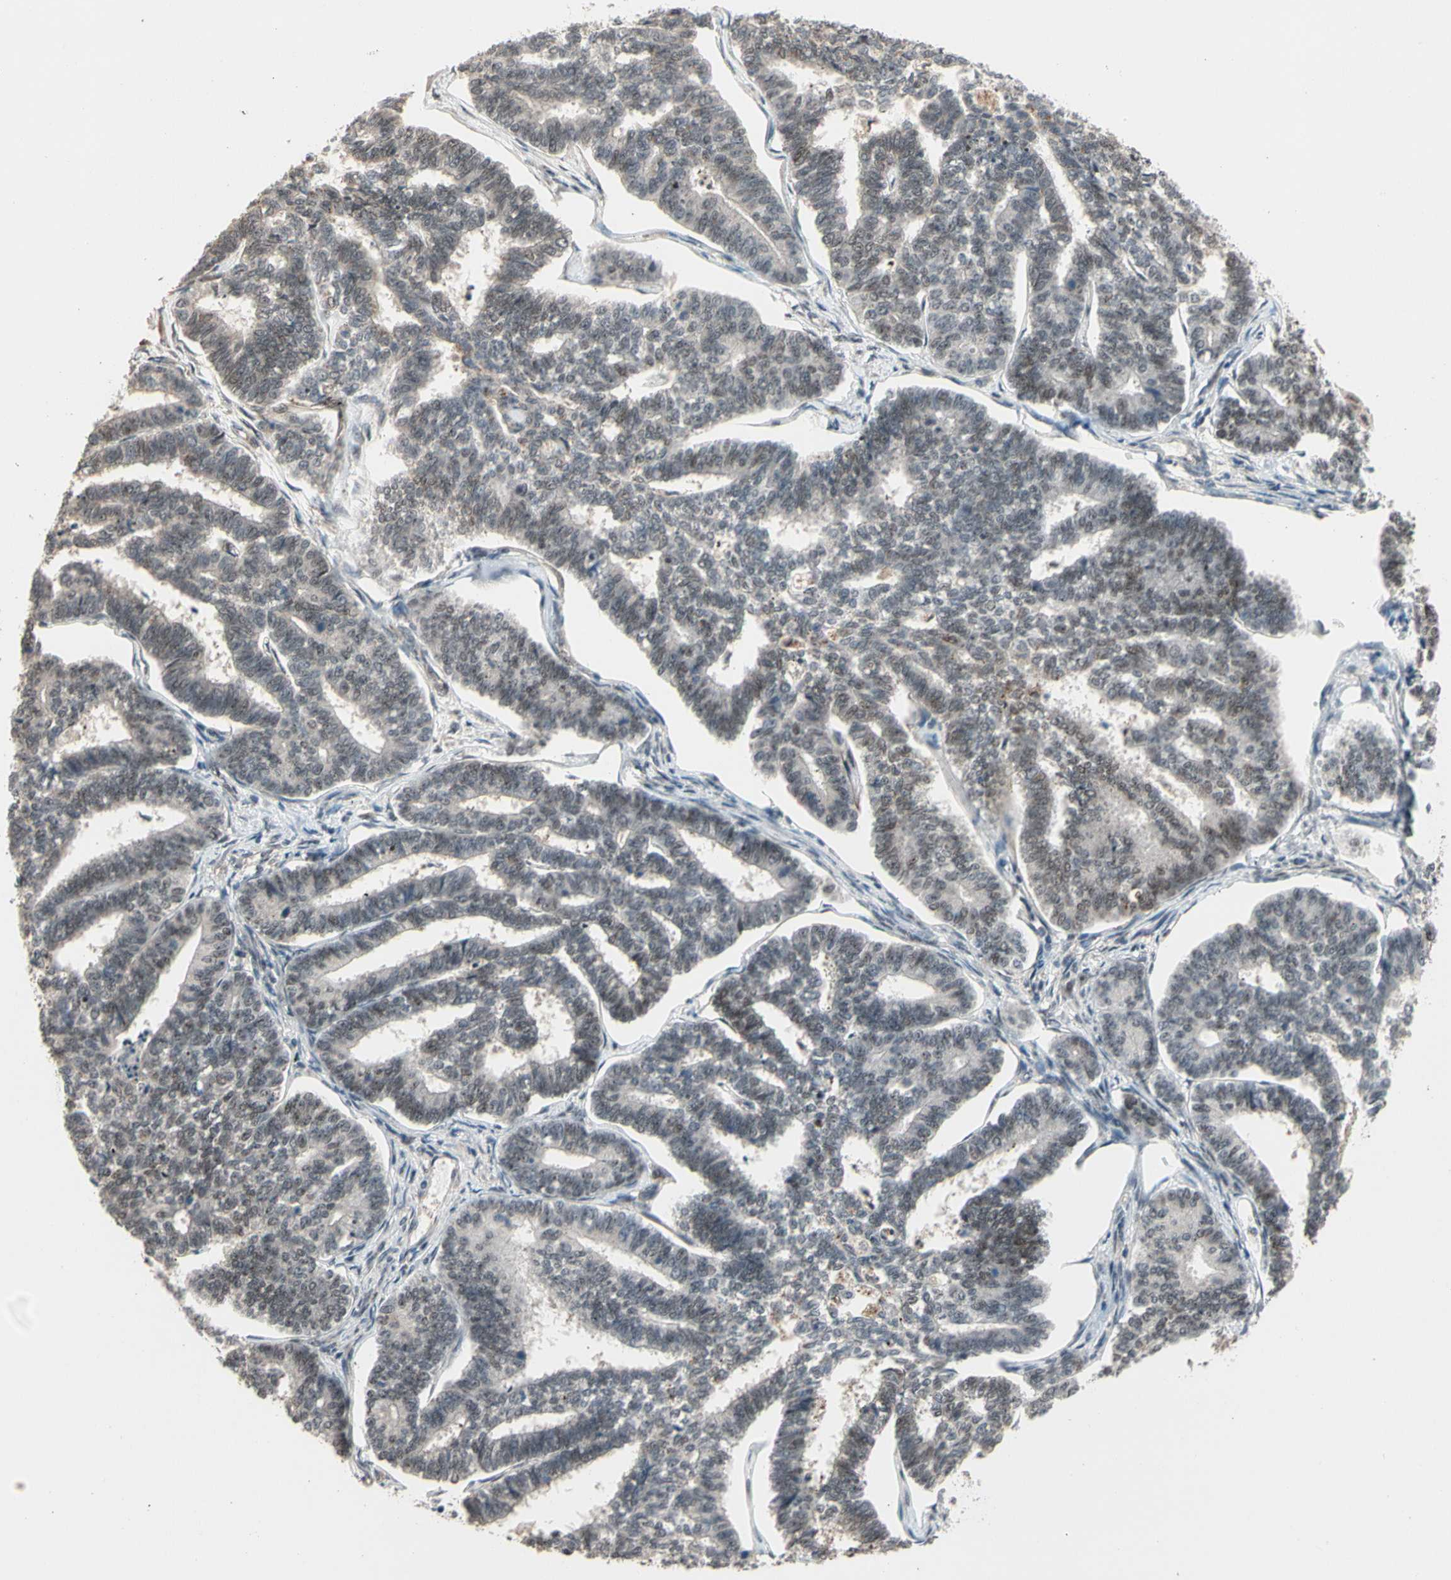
{"staining": {"intensity": "weak", "quantity": "25%-75%", "location": "cytoplasmic/membranous,nuclear"}, "tissue": "endometrial cancer", "cell_type": "Tumor cells", "image_type": "cancer", "snomed": [{"axis": "morphology", "description": "Adenocarcinoma, NOS"}, {"axis": "topography", "description": "Endometrium"}], "caption": "This histopathology image demonstrates adenocarcinoma (endometrial) stained with IHC to label a protein in brown. The cytoplasmic/membranous and nuclear of tumor cells show weak positivity for the protein. Nuclei are counter-stained blue.", "gene": "NGEF", "patient": {"sex": "female", "age": 70}}